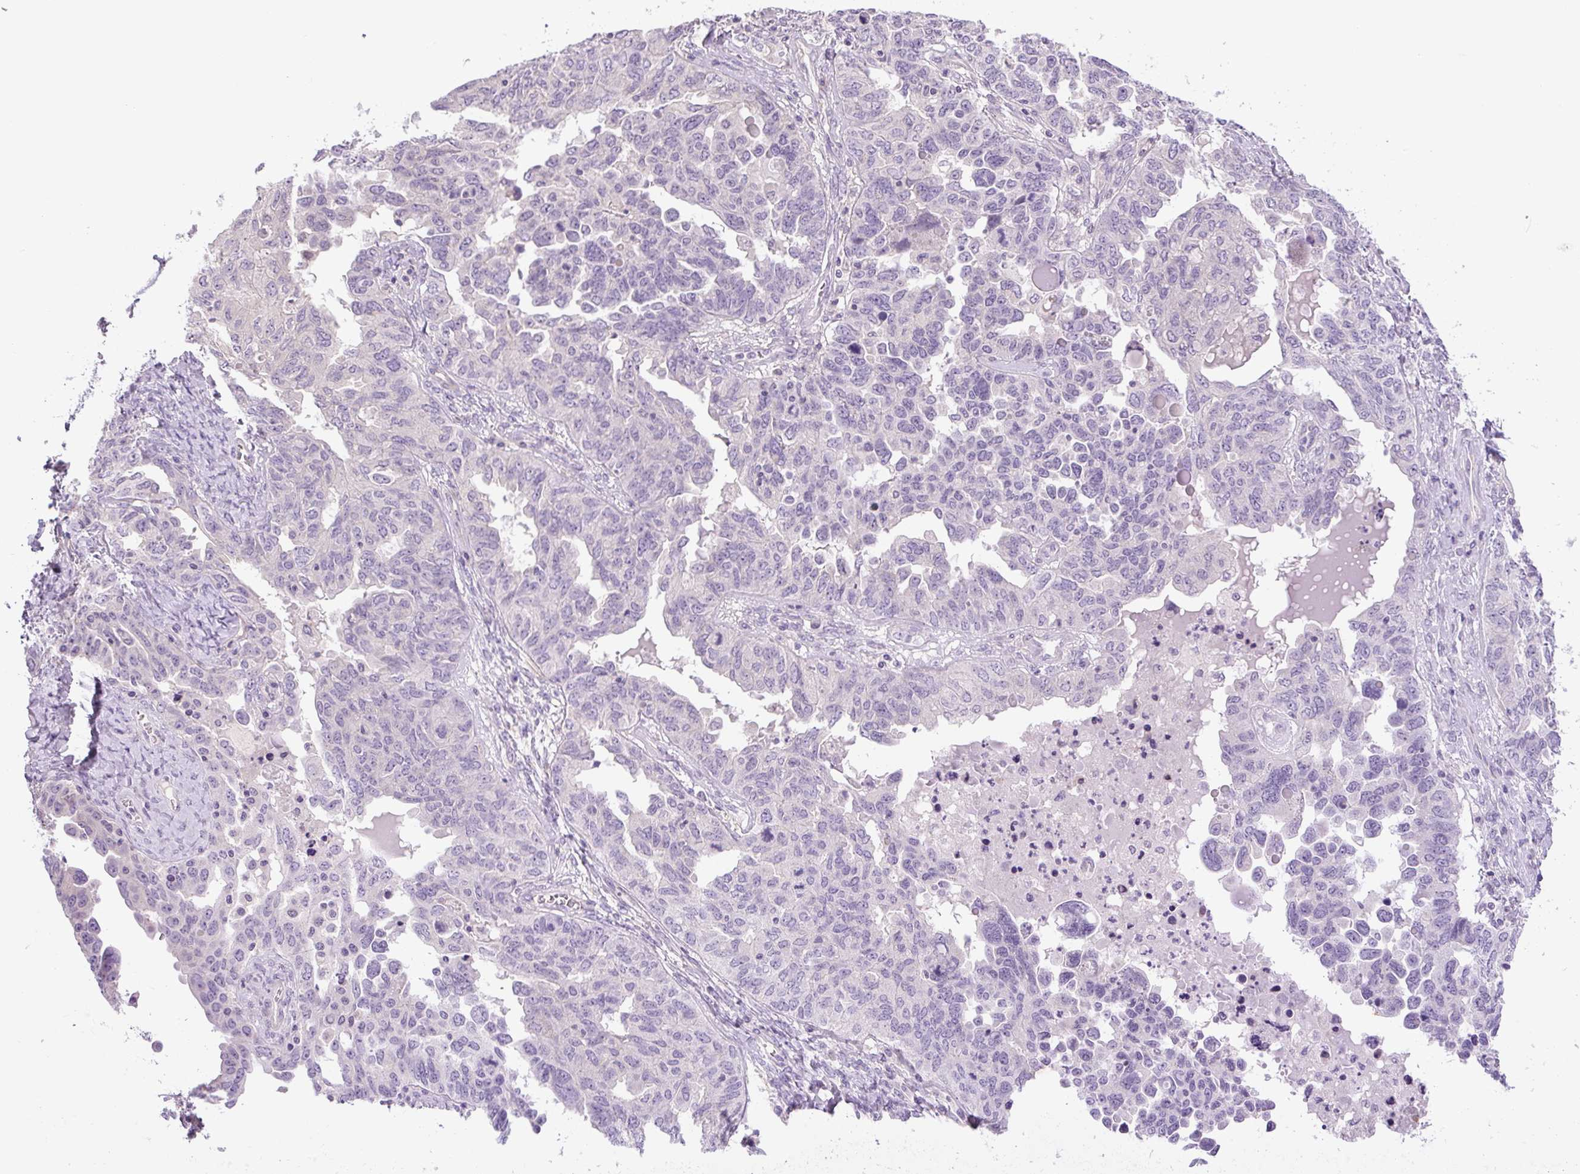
{"staining": {"intensity": "negative", "quantity": "none", "location": "none"}, "tissue": "ovarian cancer", "cell_type": "Tumor cells", "image_type": "cancer", "snomed": [{"axis": "morphology", "description": "Carcinoma, endometroid"}, {"axis": "topography", "description": "Ovary"}], "caption": "Ovarian cancer stained for a protein using IHC exhibits no expression tumor cells.", "gene": "UBL3", "patient": {"sex": "female", "age": 62}}